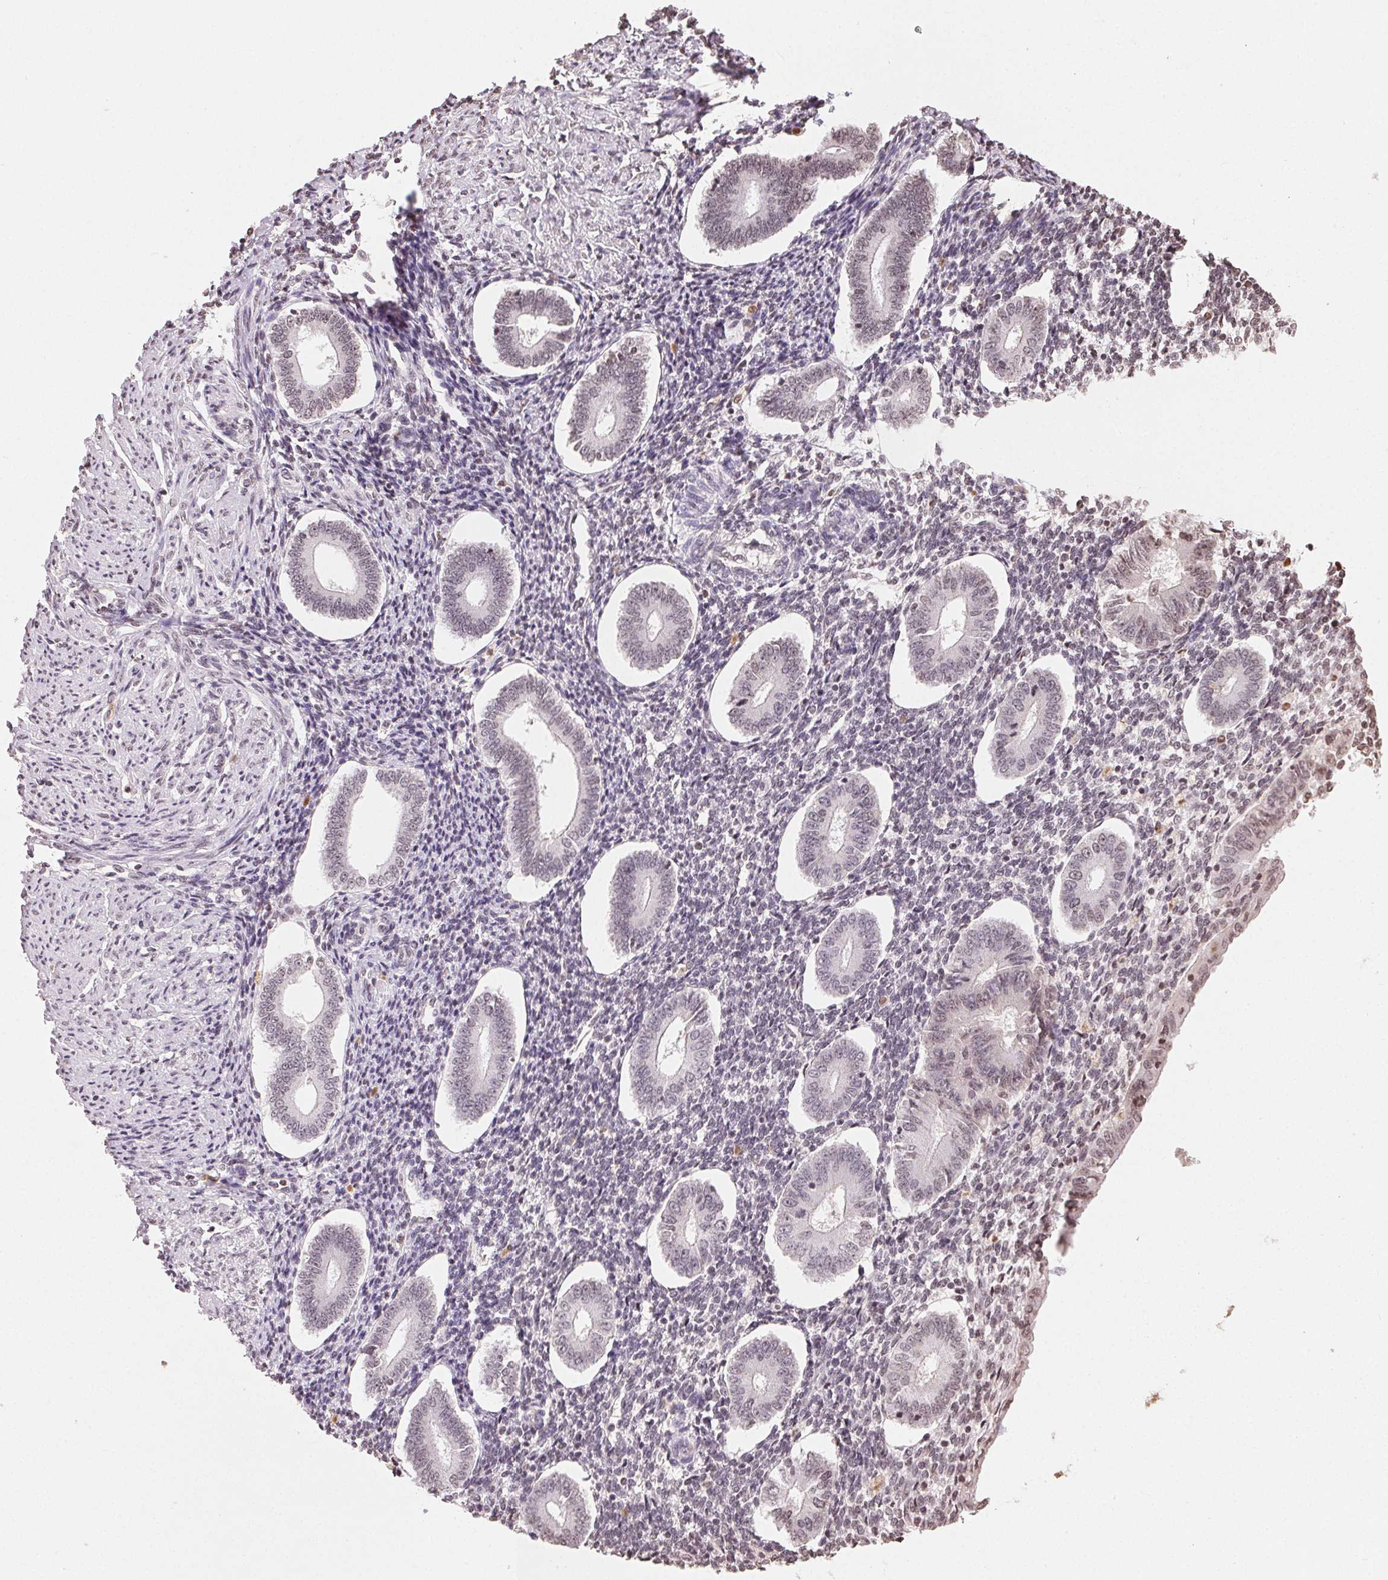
{"staining": {"intensity": "weak", "quantity": "25%-75%", "location": "nuclear"}, "tissue": "endometrium", "cell_type": "Cells in endometrial stroma", "image_type": "normal", "snomed": [{"axis": "morphology", "description": "Normal tissue, NOS"}, {"axis": "topography", "description": "Endometrium"}], "caption": "Brown immunohistochemical staining in normal endometrium demonstrates weak nuclear positivity in about 25%-75% of cells in endometrial stroma. (DAB (3,3'-diaminobenzidine) IHC, brown staining for protein, blue staining for nuclei).", "gene": "TBP", "patient": {"sex": "female", "age": 40}}